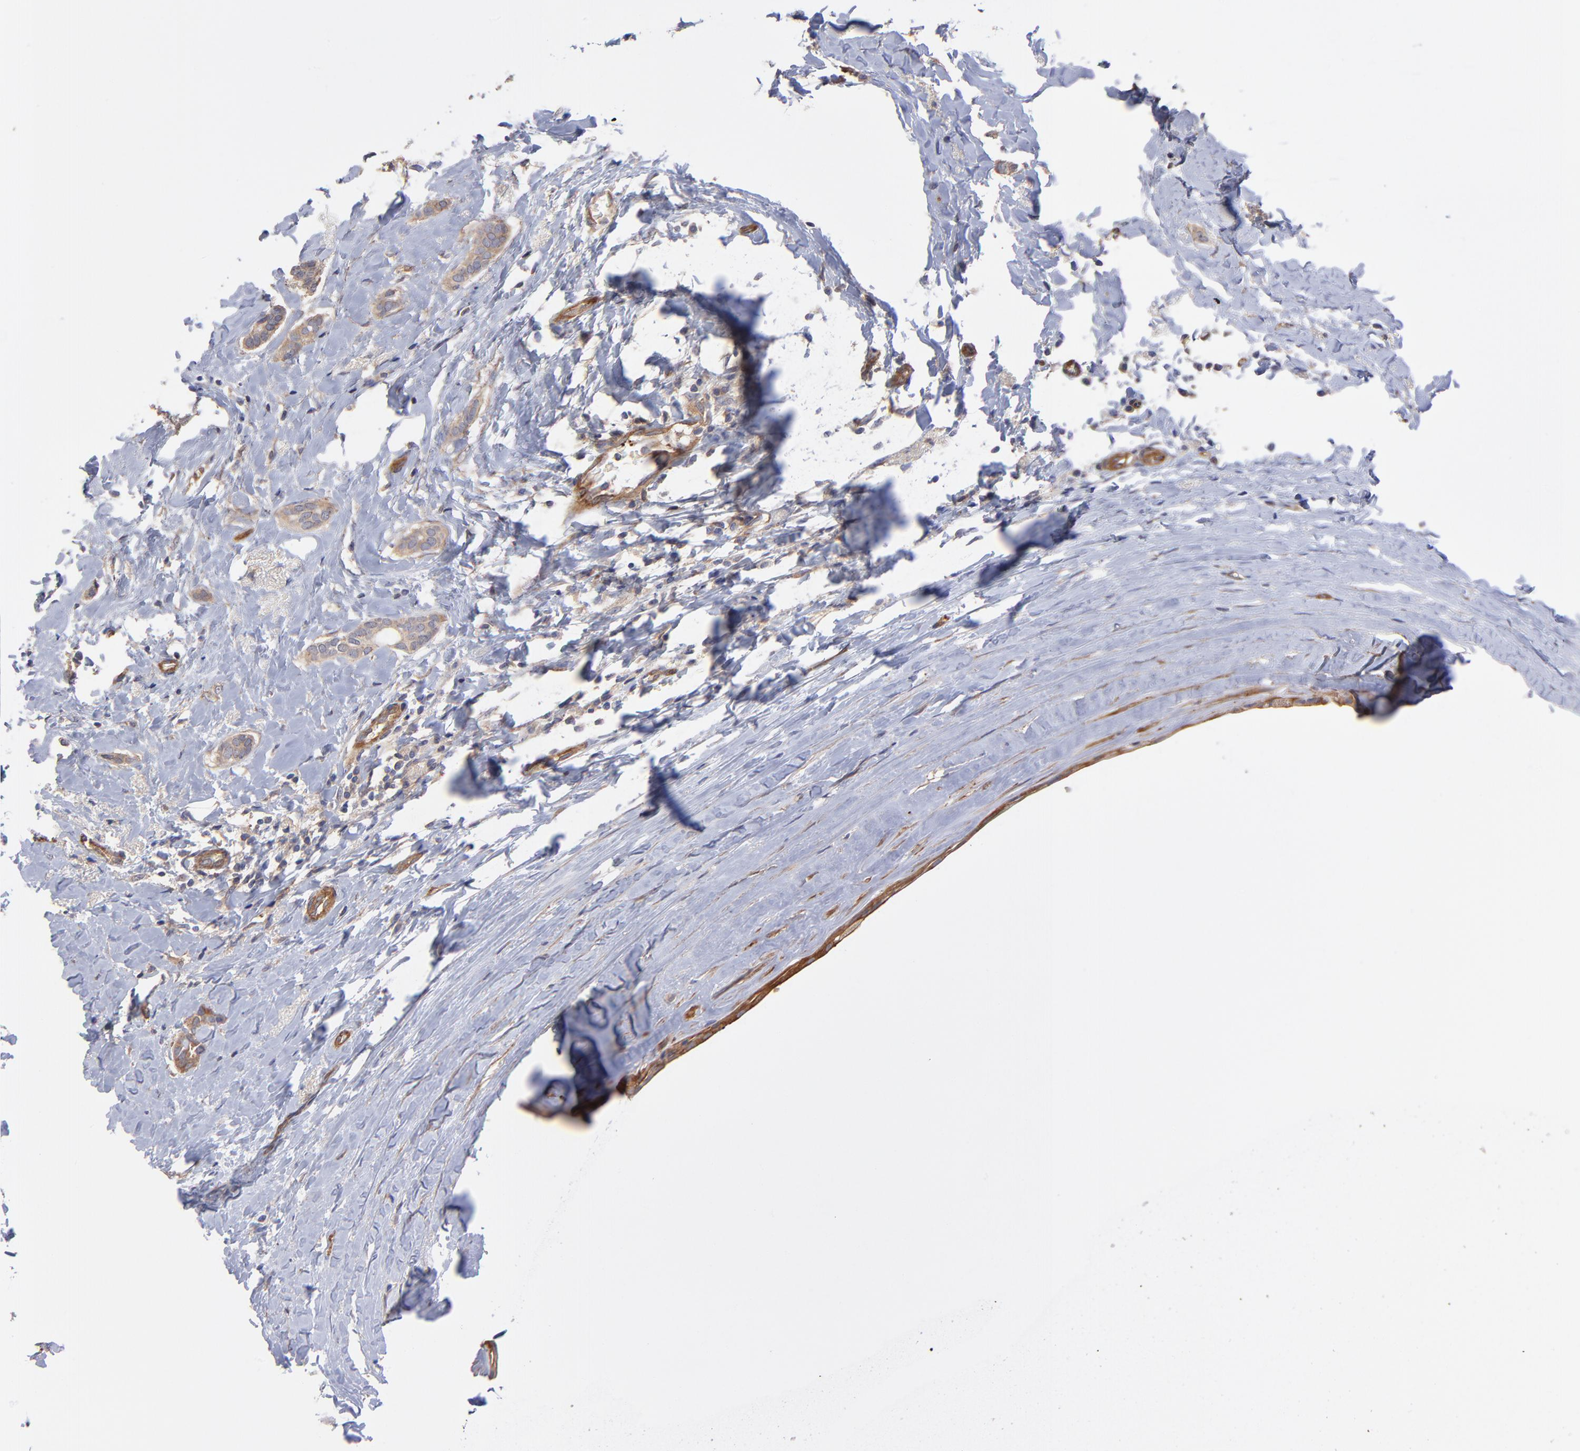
{"staining": {"intensity": "weak", "quantity": ">75%", "location": "cytoplasmic/membranous"}, "tissue": "breast cancer", "cell_type": "Tumor cells", "image_type": "cancer", "snomed": [{"axis": "morphology", "description": "Duct carcinoma"}, {"axis": "topography", "description": "Breast"}], "caption": "The histopathology image reveals immunohistochemical staining of breast cancer. There is weak cytoplasmic/membranous staining is identified in approximately >75% of tumor cells.", "gene": "ASB7", "patient": {"sex": "female", "age": 54}}